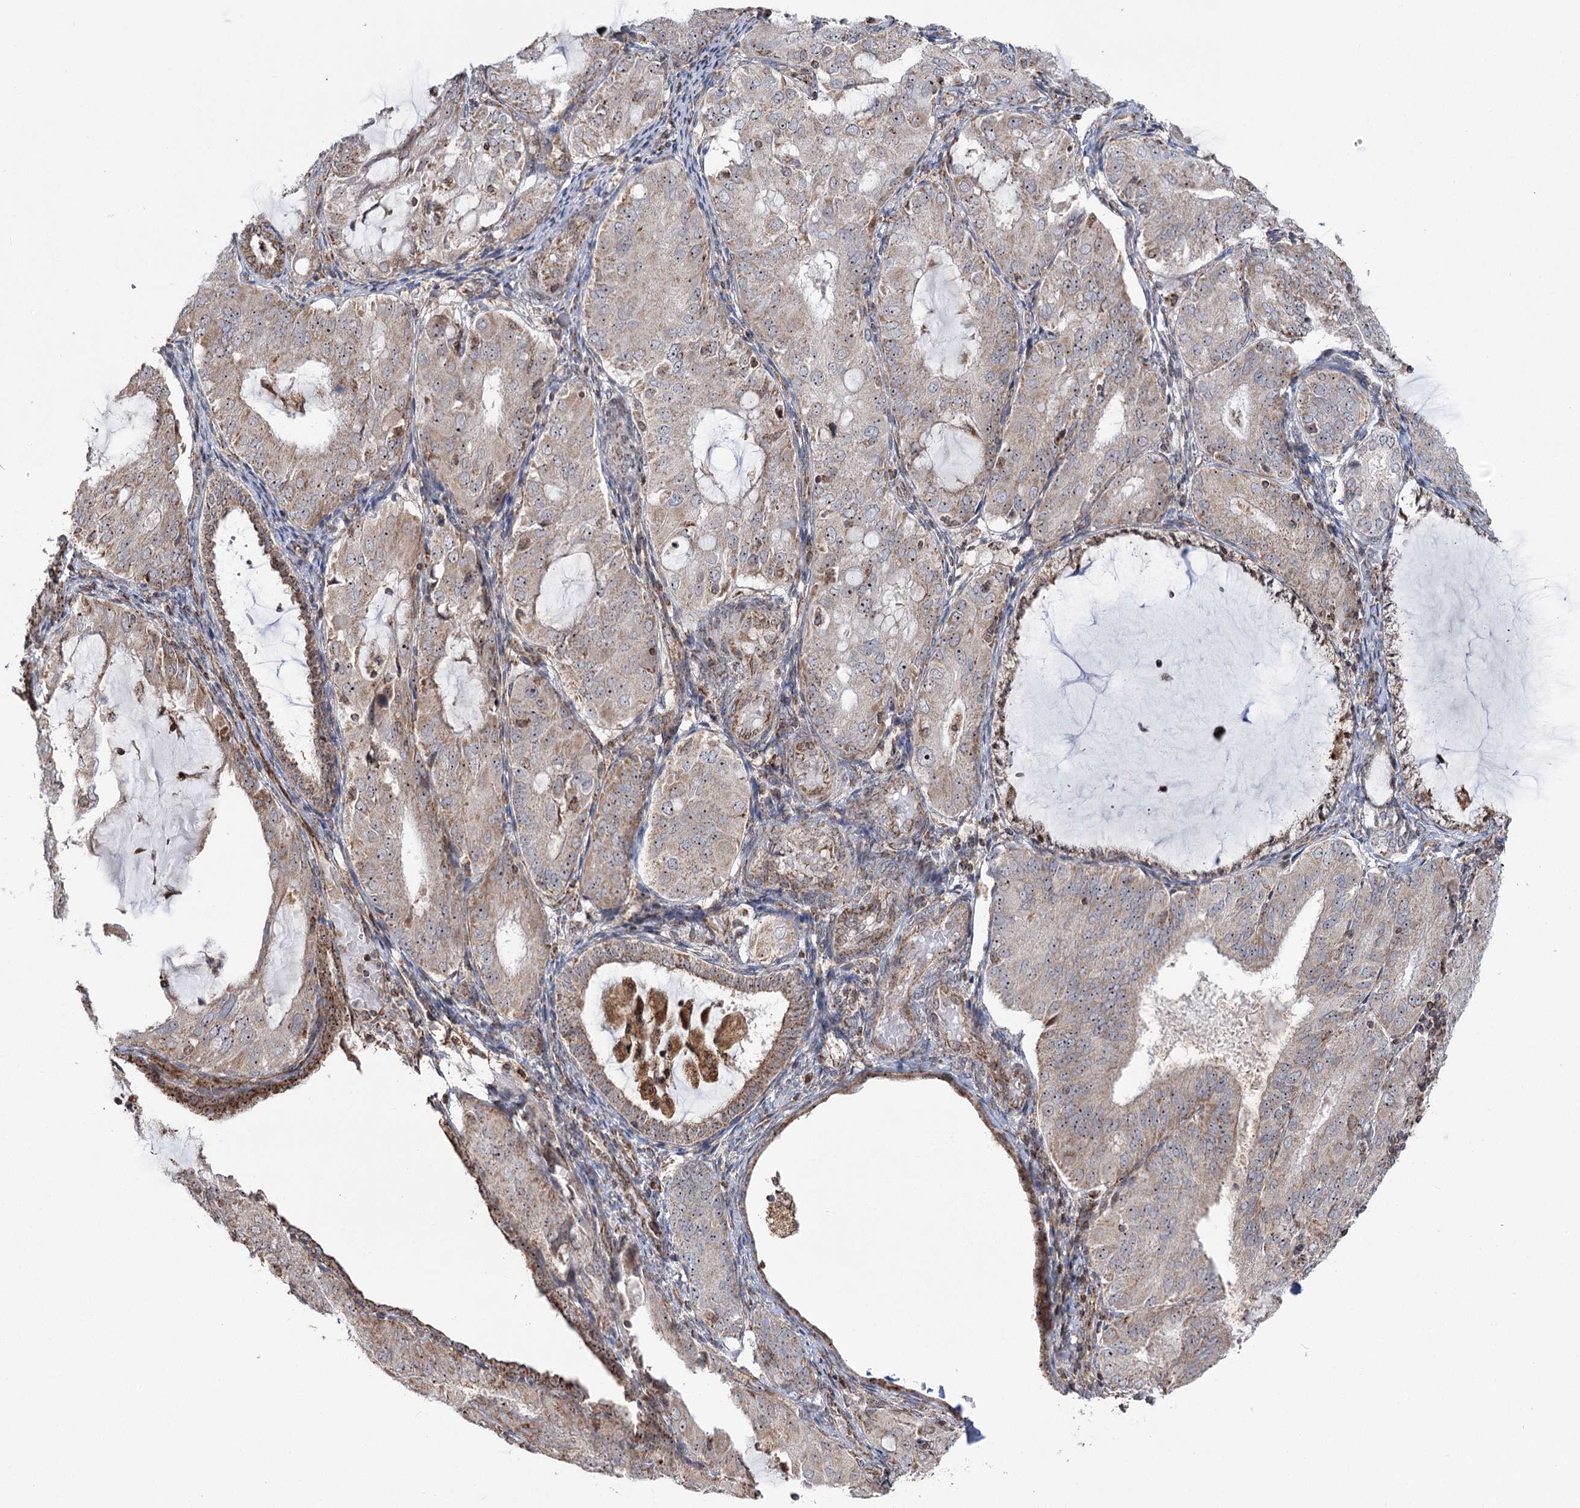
{"staining": {"intensity": "weak", "quantity": ">75%", "location": "cytoplasmic/membranous,nuclear"}, "tissue": "endometrial cancer", "cell_type": "Tumor cells", "image_type": "cancer", "snomed": [{"axis": "morphology", "description": "Adenocarcinoma, NOS"}, {"axis": "topography", "description": "Endometrium"}], "caption": "The photomicrograph displays immunohistochemical staining of adenocarcinoma (endometrial). There is weak cytoplasmic/membranous and nuclear expression is present in approximately >75% of tumor cells.", "gene": "STEEP1", "patient": {"sex": "female", "age": 81}}